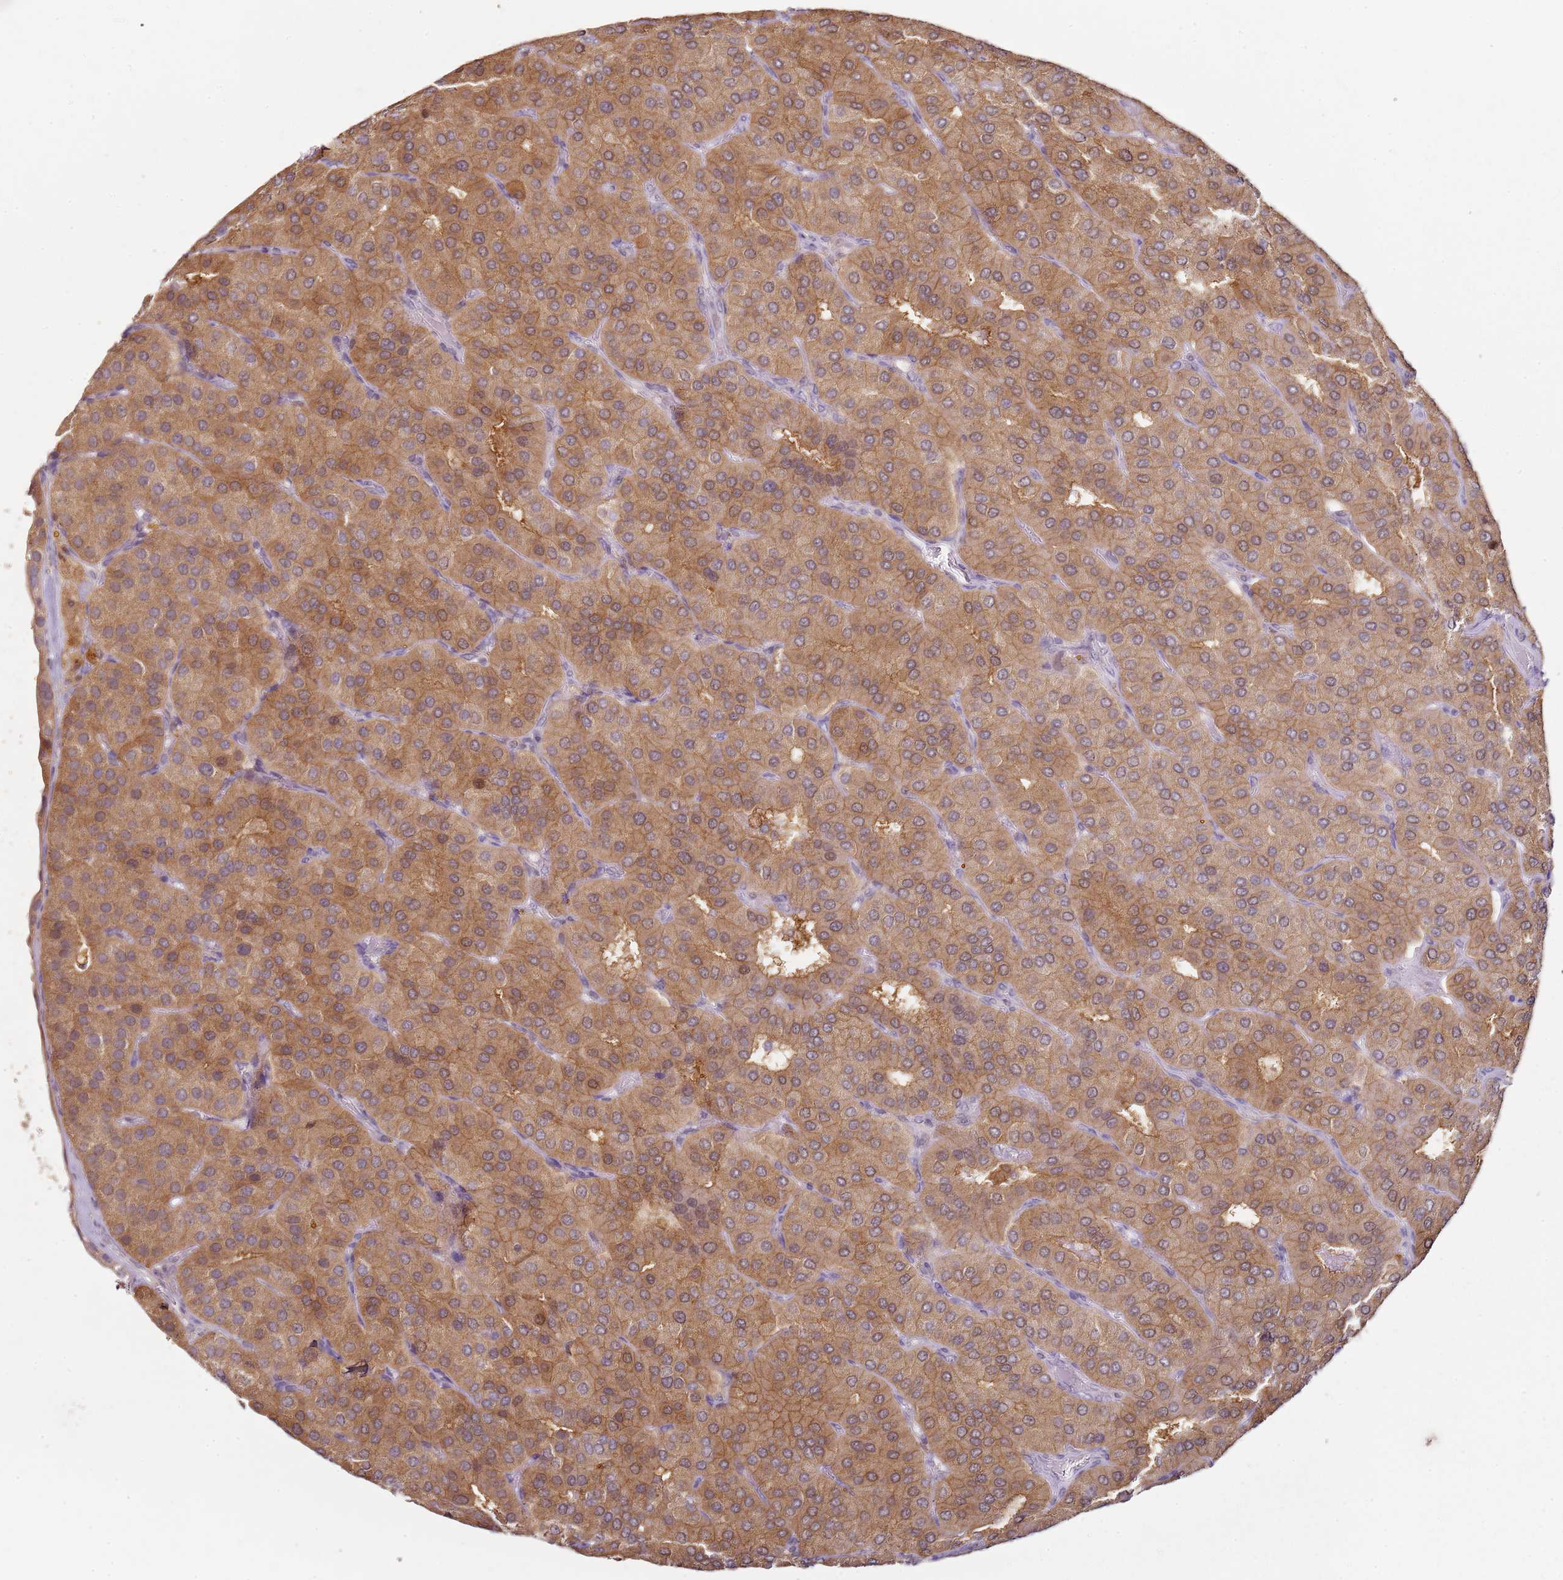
{"staining": {"intensity": "moderate", "quantity": ">75%", "location": "cytoplasmic/membranous"}, "tissue": "parathyroid gland", "cell_type": "Glandular cells", "image_type": "normal", "snomed": [{"axis": "morphology", "description": "Normal tissue, NOS"}, {"axis": "morphology", "description": "Adenoma, NOS"}, {"axis": "topography", "description": "Parathyroid gland"}], "caption": "Immunohistochemical staining of unremarkable parathyroid gland reveals moderate cytoplasmic/membranous protein expression in about >75% of glandular cells.", "gene": "MDH1", "patient": {"sex": "female", "age": 86}}